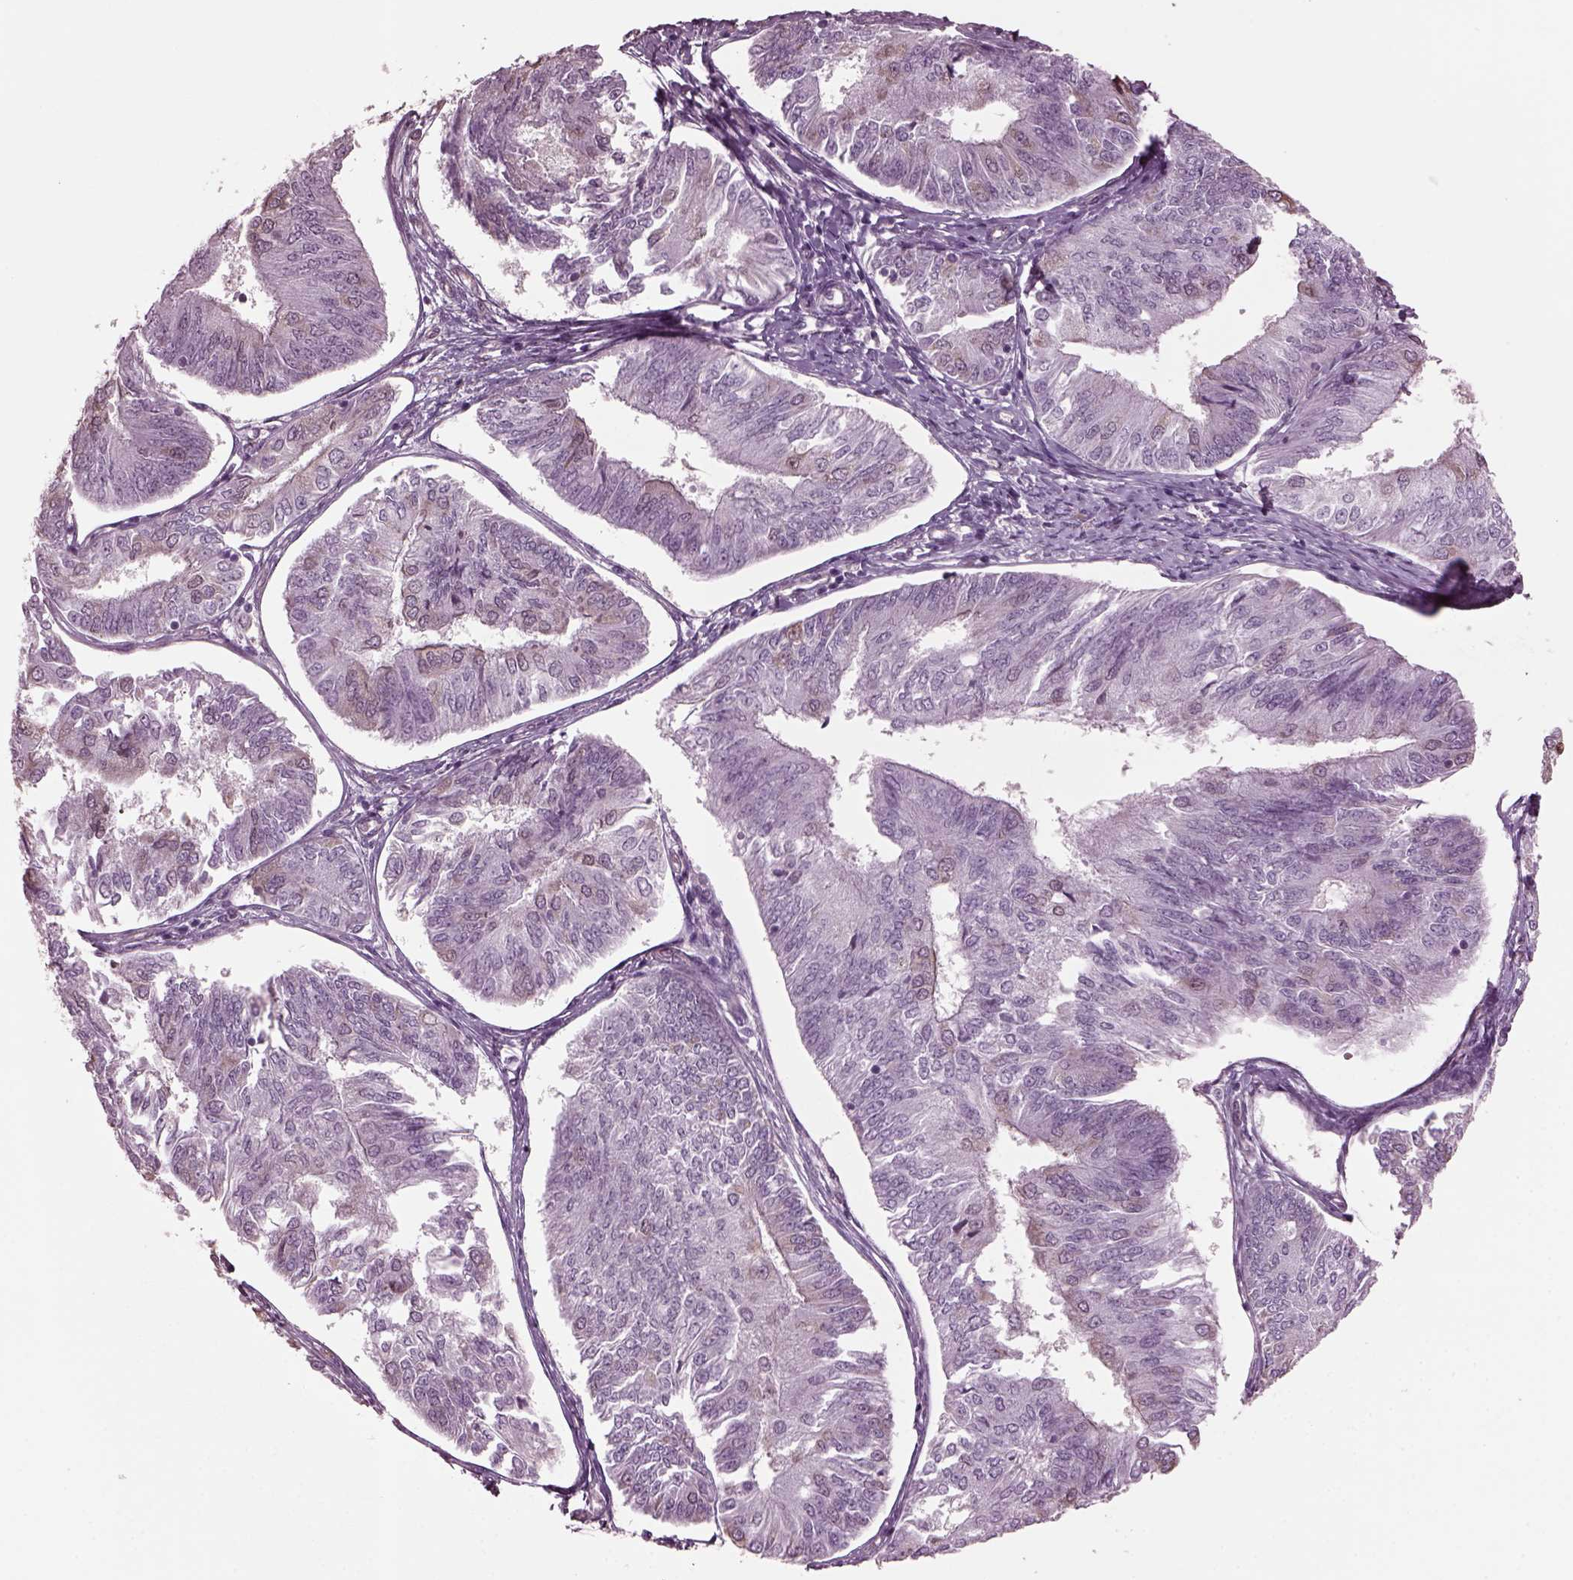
{"staining": {"intensity": "negative", "quantity": "none", "location": "none"}, "tissue": "endometrial cancer", "cell_type": "Tumor cells", "image_type": "cancer", "snomed": [{"axis": "morphology", "description": "Adenocarcinoma, NOS"}, {"axis": "topography", "description": "Endometrium"}], "caption": "Immunohistochemistry of endometrial cancer (adenocarcinoma) displays no positivity in tumor cells.", "gene": "CABP5", "patient": {"sex": "female", "age": 58}}